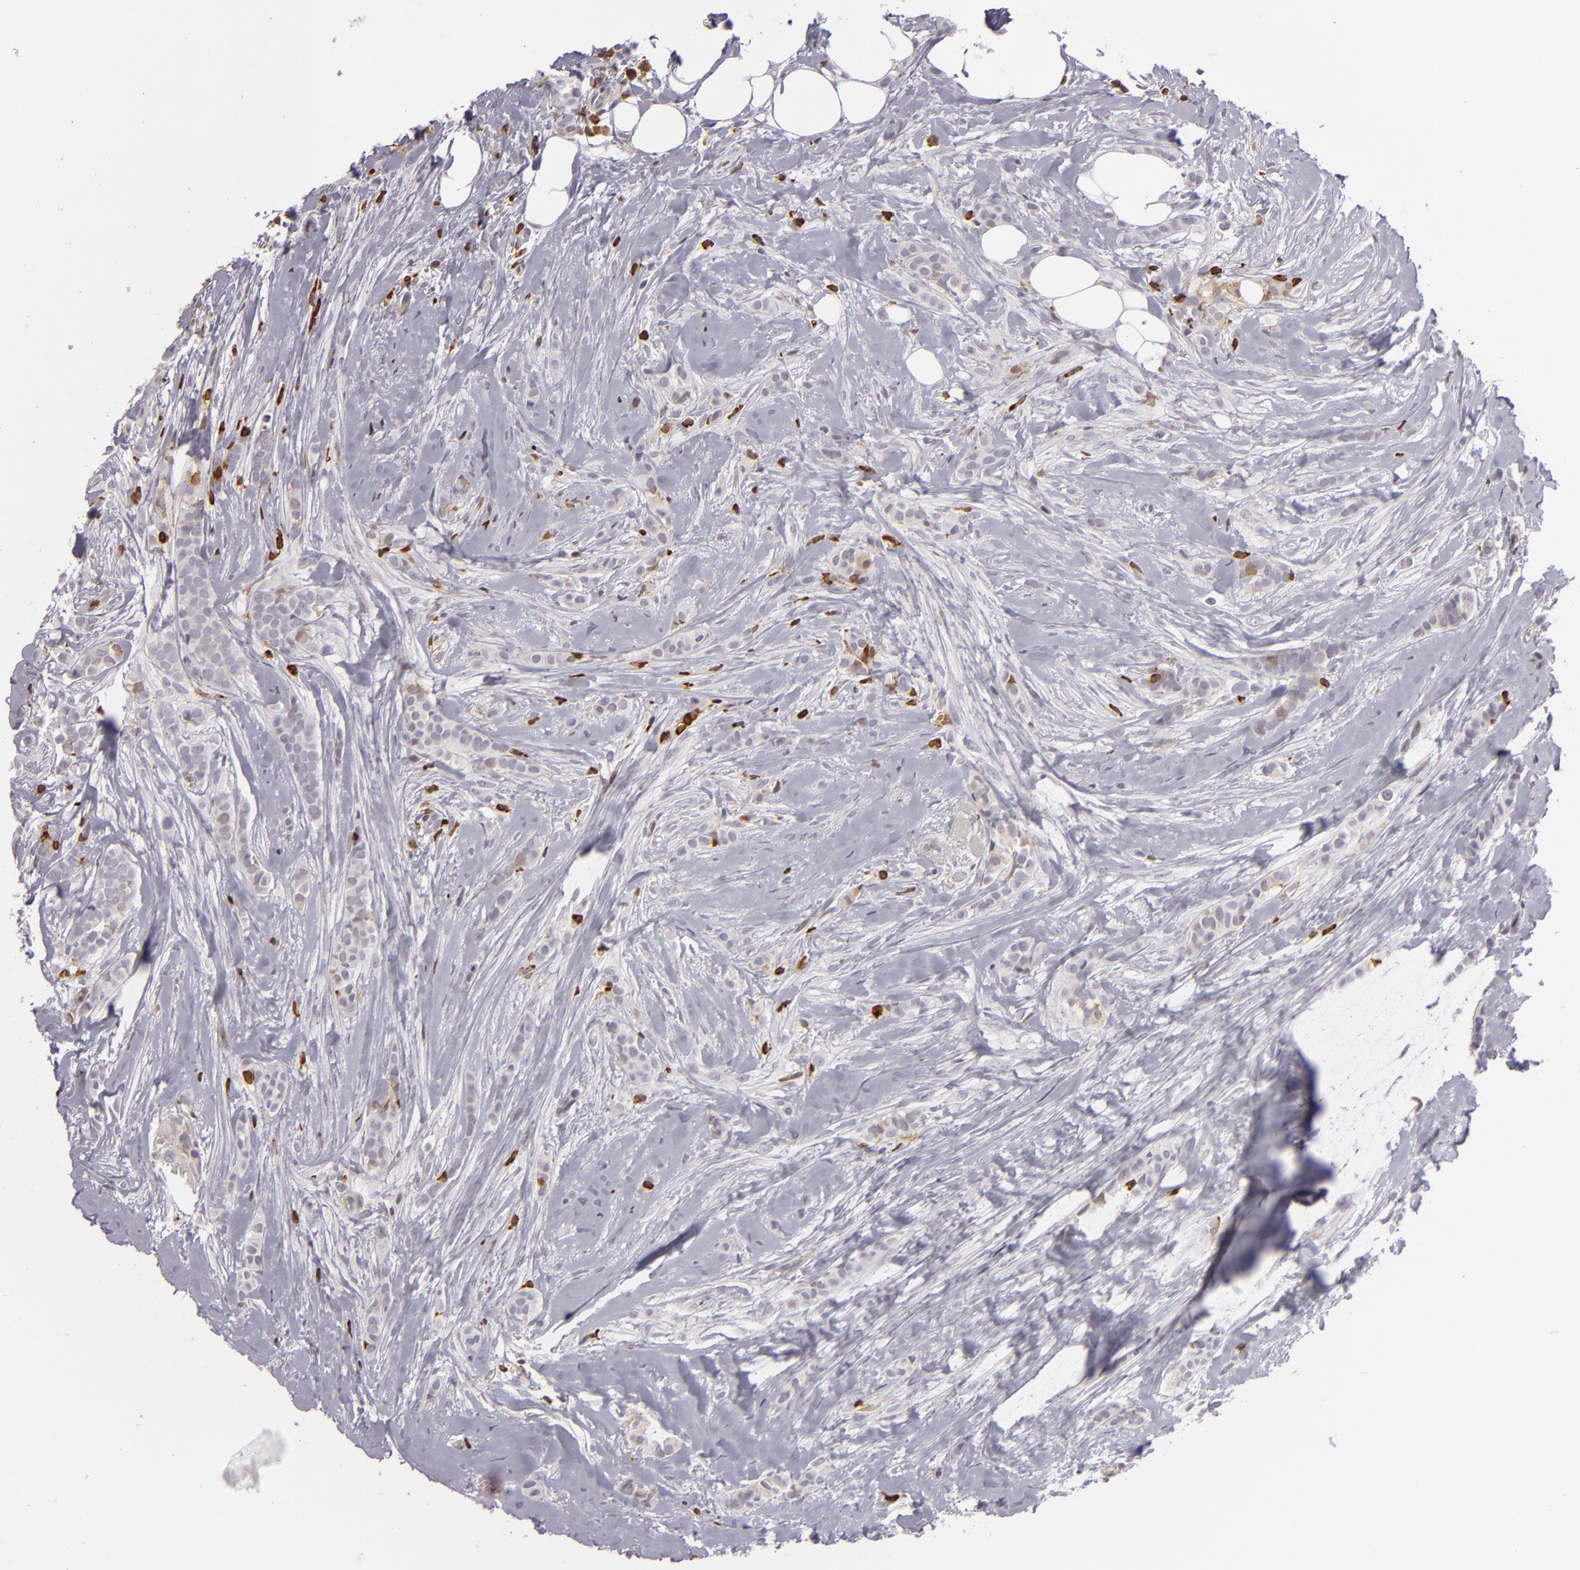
{"staining": {"intensity": "weak", "quantity": "<25%", "location": "cytoplasmic/membranous"}, "tissue": "breast cancer", "cell_type": "Tumor cells", "image_type": "cancer", "snomed": [{"axis": "morphology", "description": "Lobular carcinoma"}, {"axis": "topography", "description": "Breast"}], "caption": "Immunohistochemistry (IHC) micrograph of neoplastic tissue: human breast lobular carcinoma stained with DAB displays no significant protein expression in tumor cells.", "gene": "APOBEC3G", "patient": {"sex": "female", "age": 56}}